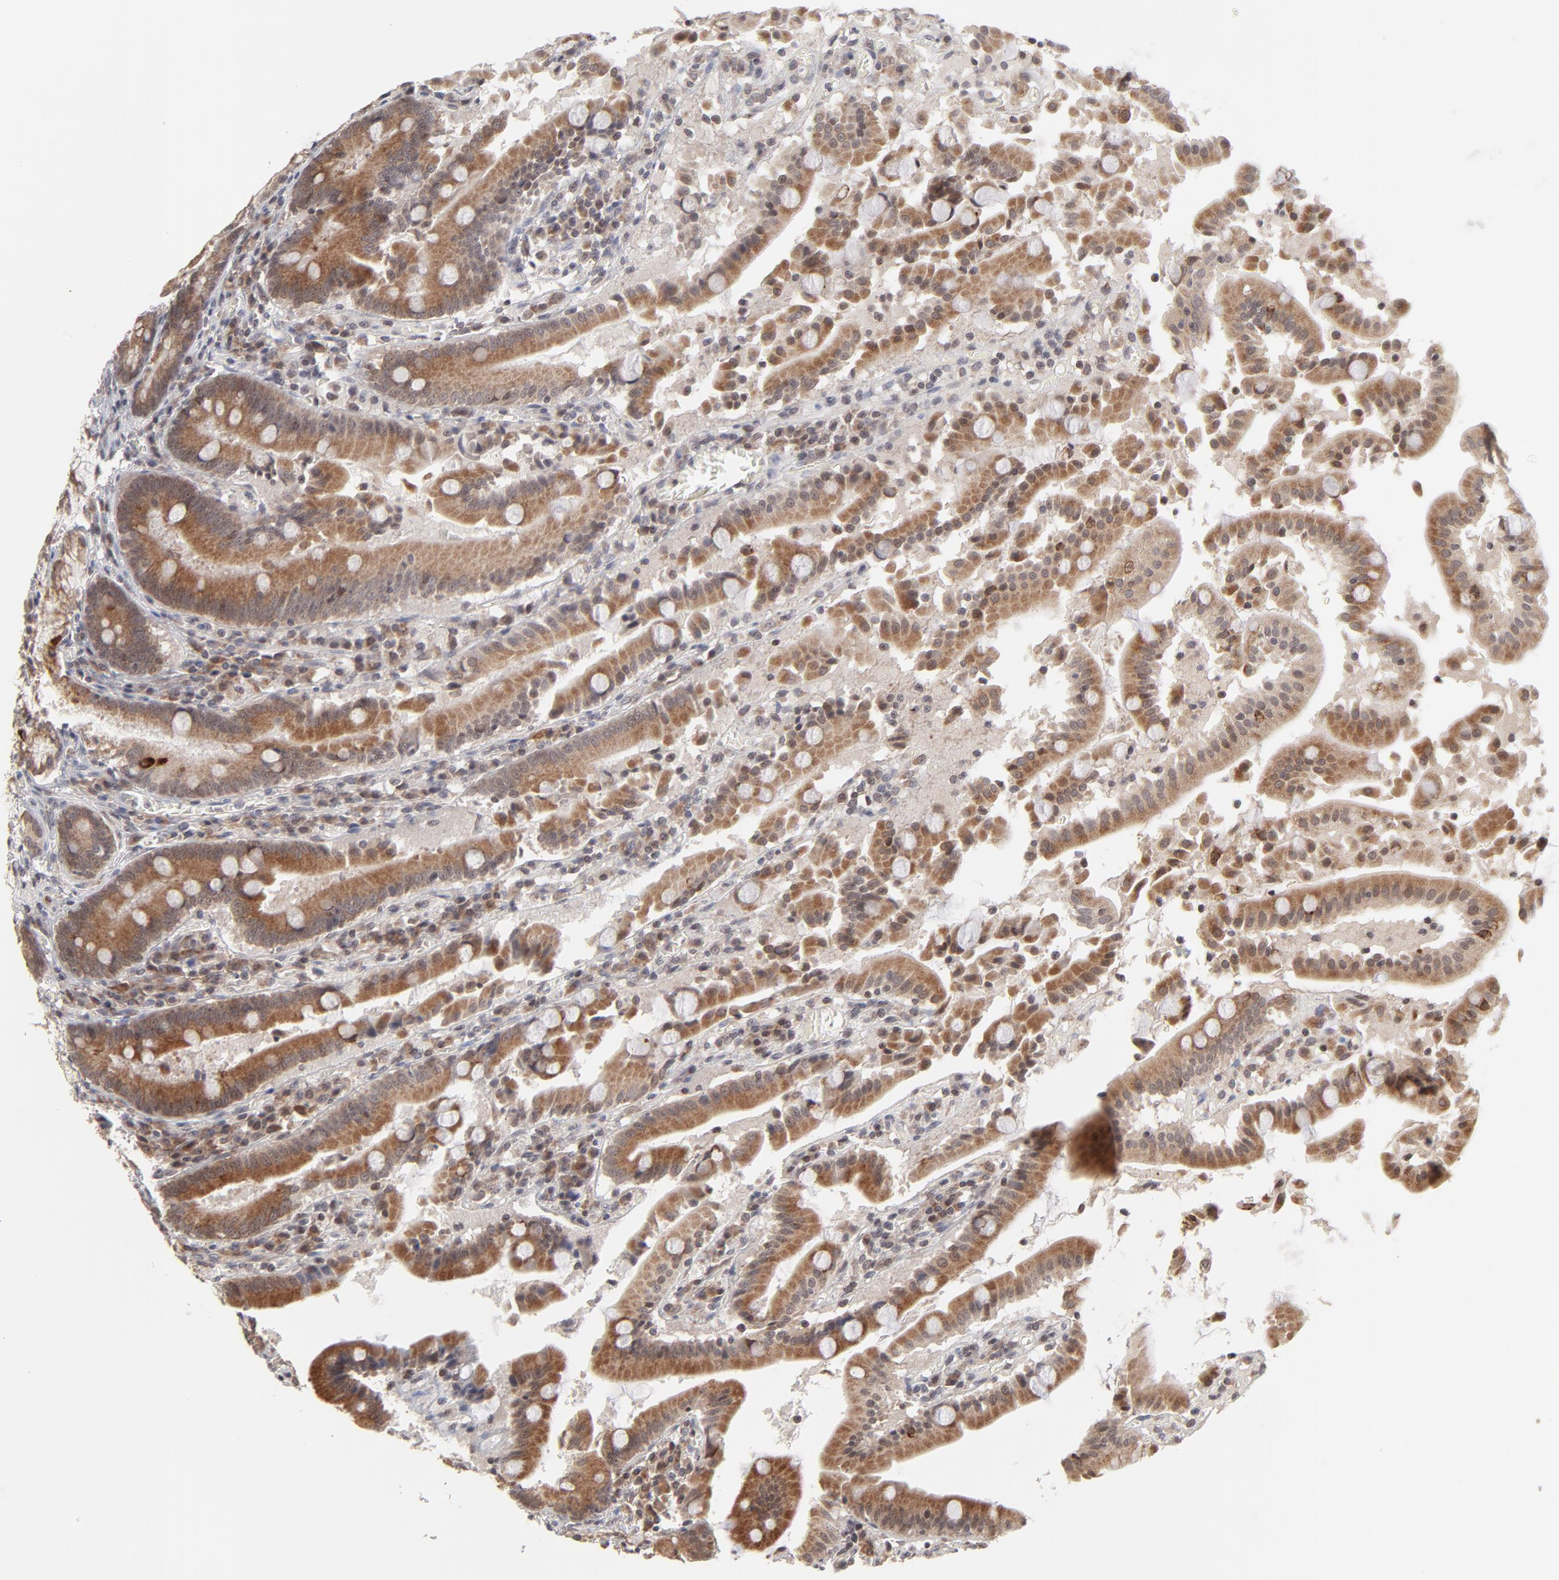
{"staining": {"intensity": "moderate", "quantity": ">75%", "location": "cytoplasmic/membranous,nuclear"}, "tissue": "stomach", "cell_type": "Glandular cells", "image_type": "normal", "snomed": [{"axis": "morphology", "description": "Normal tissue, NOS"}, {"axis": "topography", "description": "Stomach, lower"}], "caption": "Human stomach stained with a brown dye shows moderate cytoplasmic/membranous,nuclear positive staining in approximately >75% of glandular cells.", "gene": "ARIH1", "patient": {"sex": "male", "age": 56}}